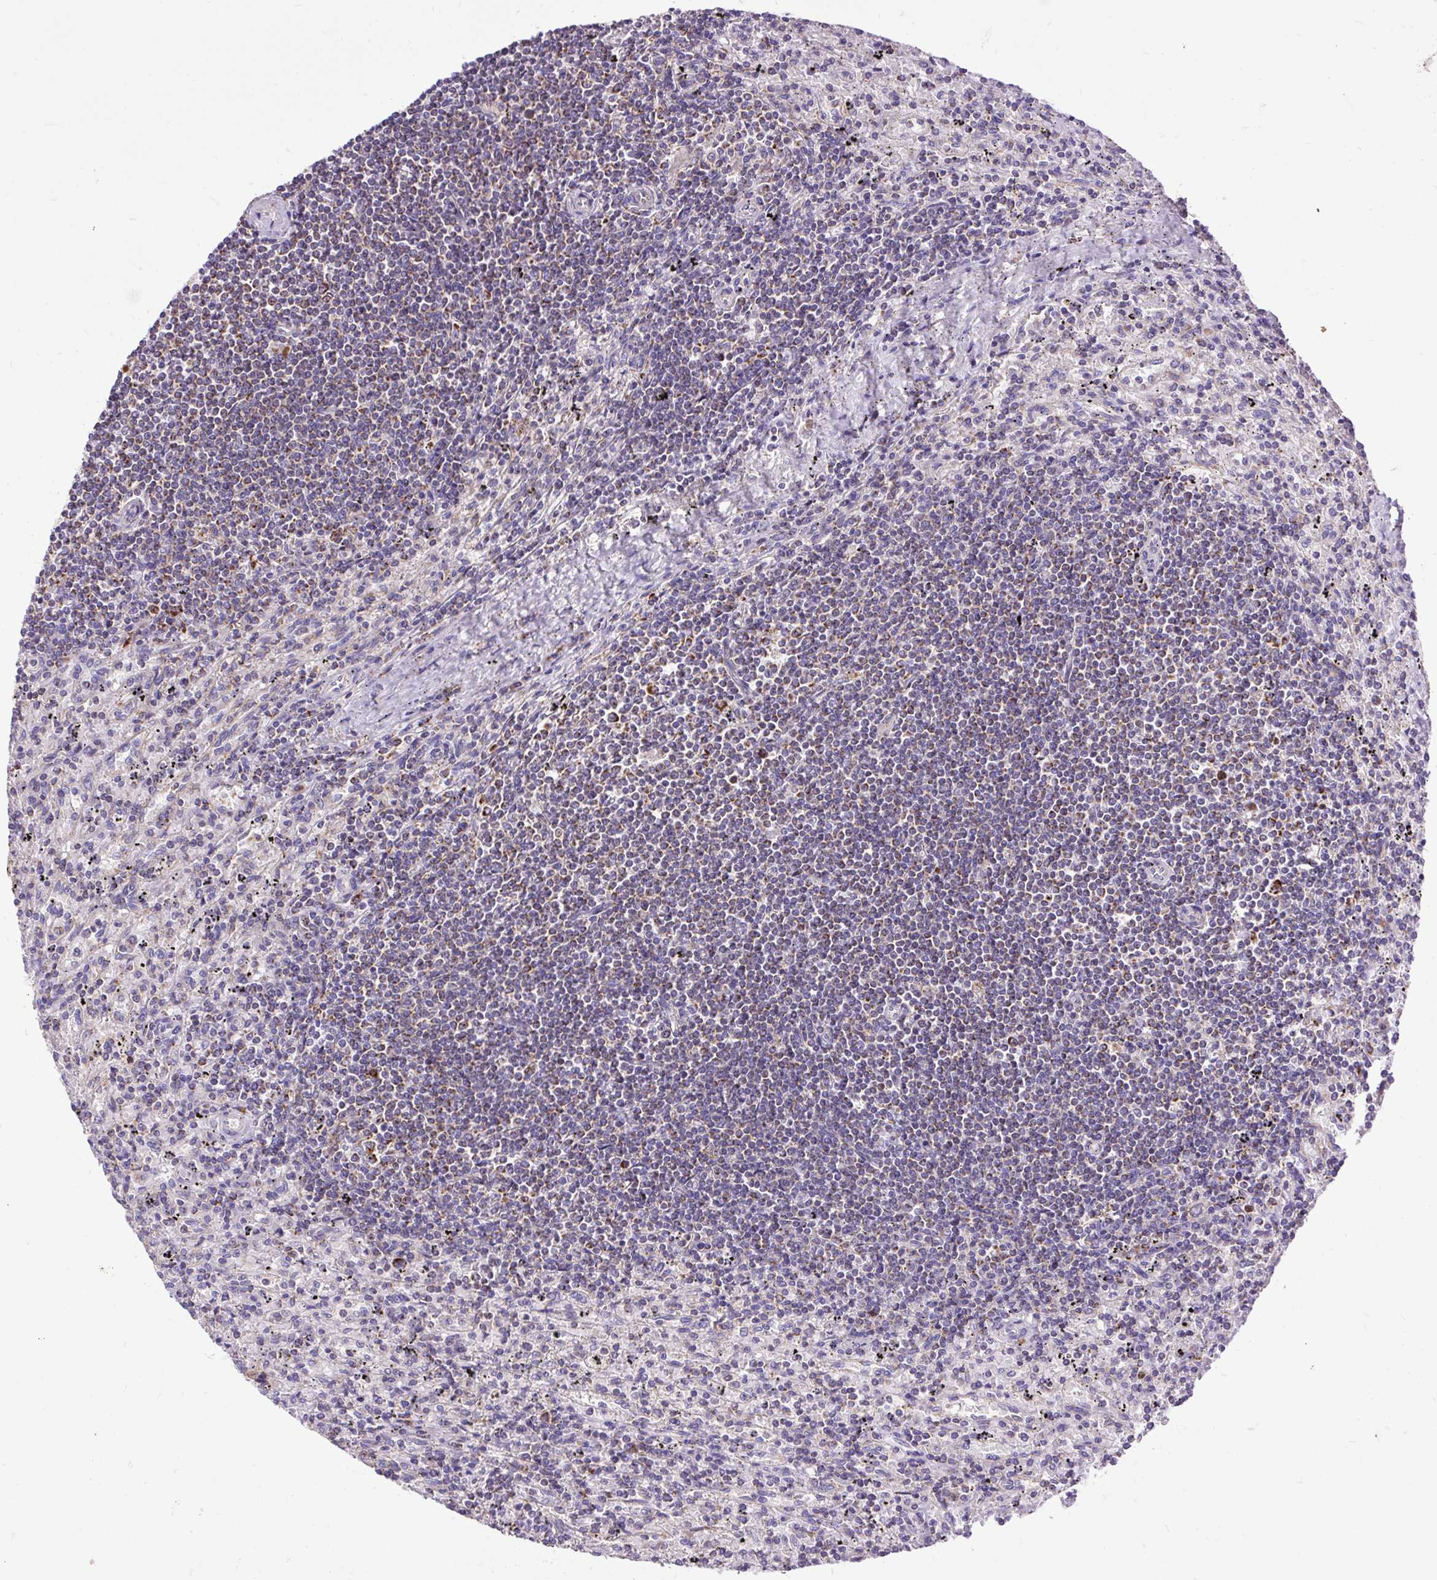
{"staining": {"intensity": "moderate", "quantity": "<25%", "location": "cytoplasmic/membranous"}, "tissue": "lymphoma", "cell_type": "Tumor cells", "image_type": "cancer", "snomed": [{"axis": "morphology", "description": "Malignant lymphoma, non-Hodgkin's type, Low grade"}, {"axis": "topography", "description": "Spleen"}], "caption": "Immunohistochemistry (IHC) image of low-grade malignant lymphoma, non-Hodgkin's type stained for a protein (brown), which reveals low levels of moderate cytoplasmic/membranous positivity in approximately <25% of tumor cells.", "gene": "TOMM40", "patient": {"sex": "male", "age": 76}}